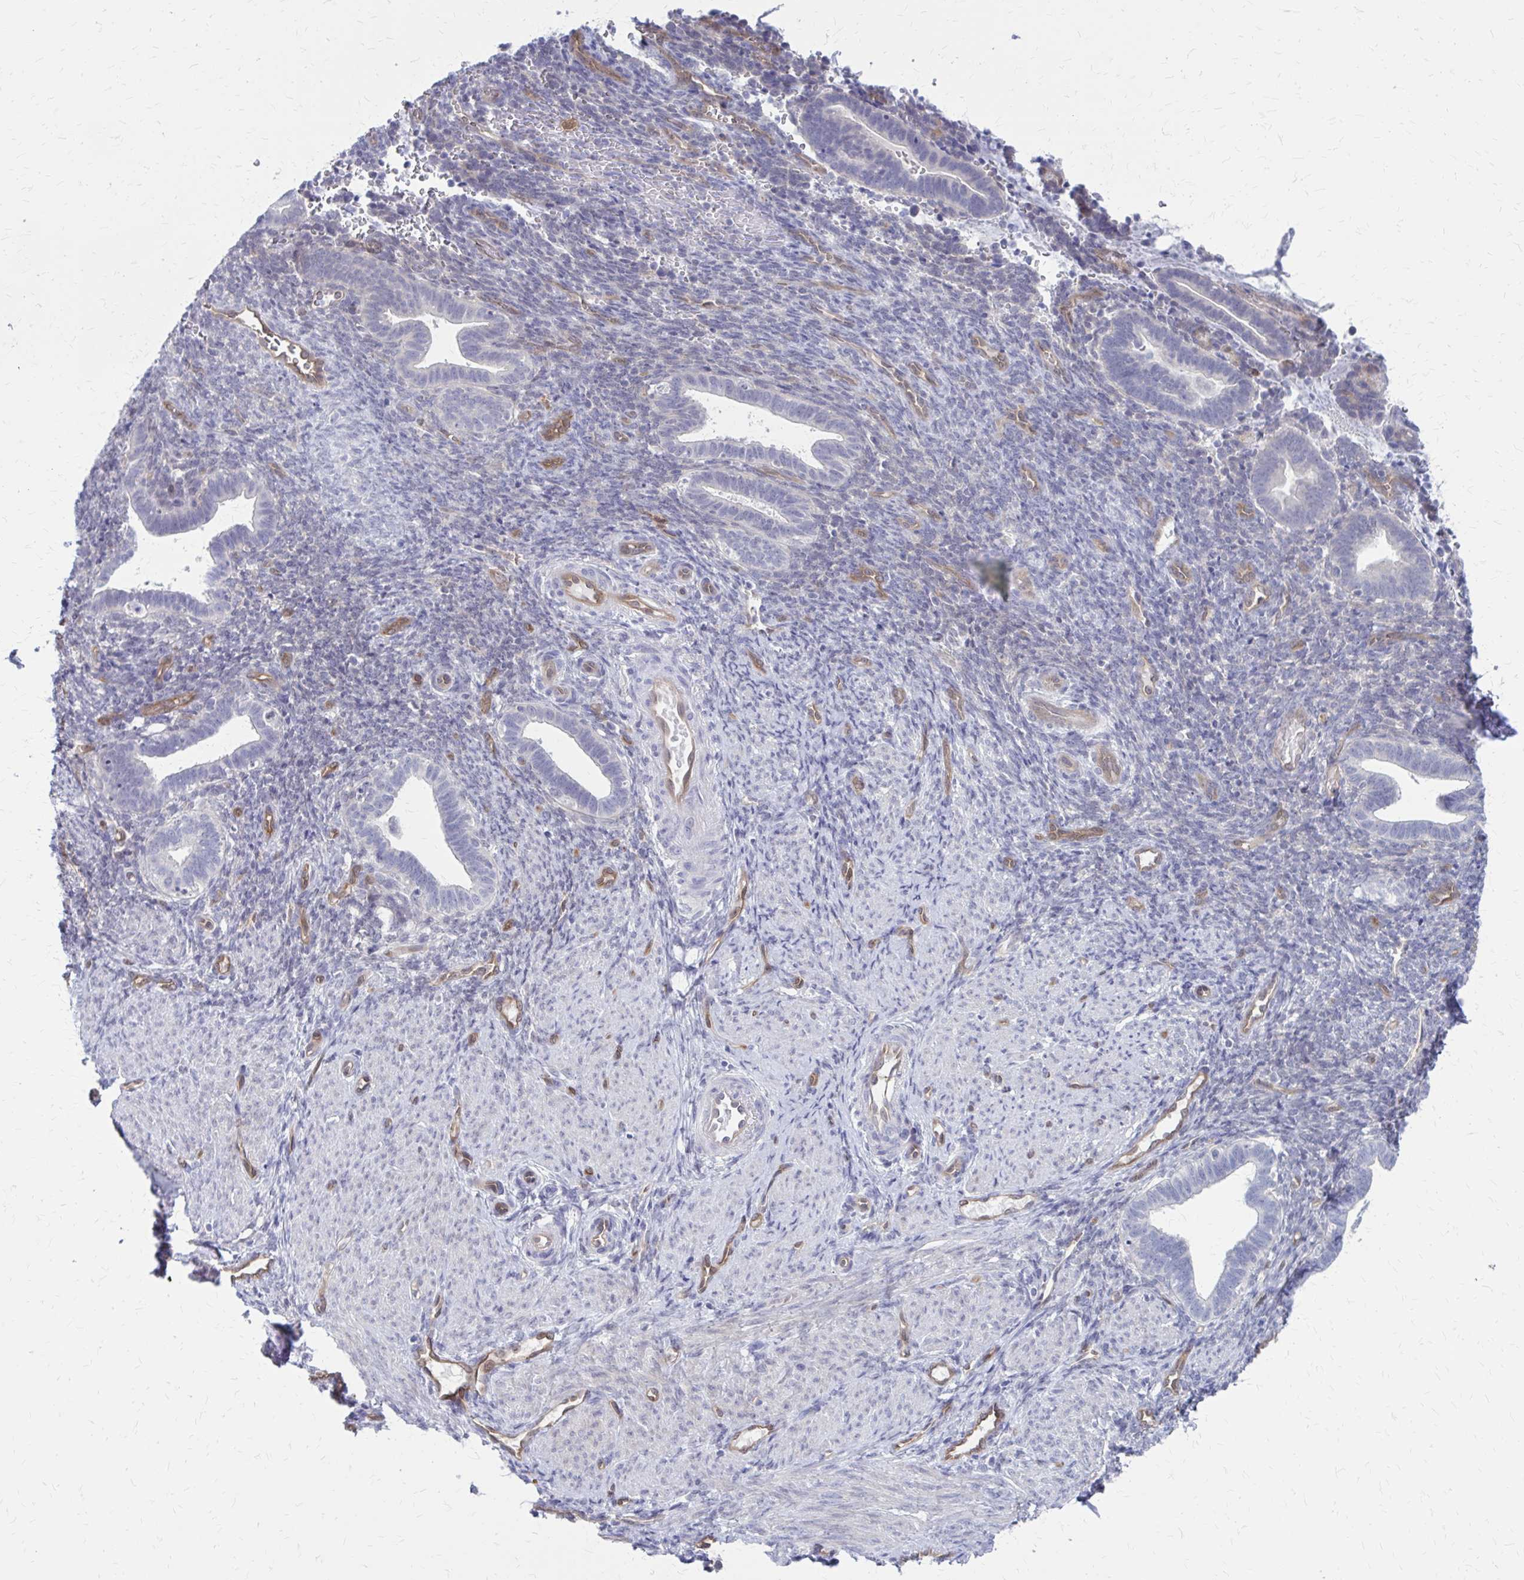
{"staining": {"intensity": "negative", "quantity": "none", "location": "none"}, "tissue": "endometrium", "cell_type": "Cells in endometrial stroma", "image_type": "normal", "snomed": [{"axis": "morphology", "description": "Normal tissue, NOS"}, {"axis": "topography", "description": "Endometrium"}], "caption": "DAB immunohistochemical staining of unremarkable human endometrium demonstrates no significant staining in cells in endometrial stroma.", "gene": "CLIC2", "patient": {"sex": "female", "age": 34}}